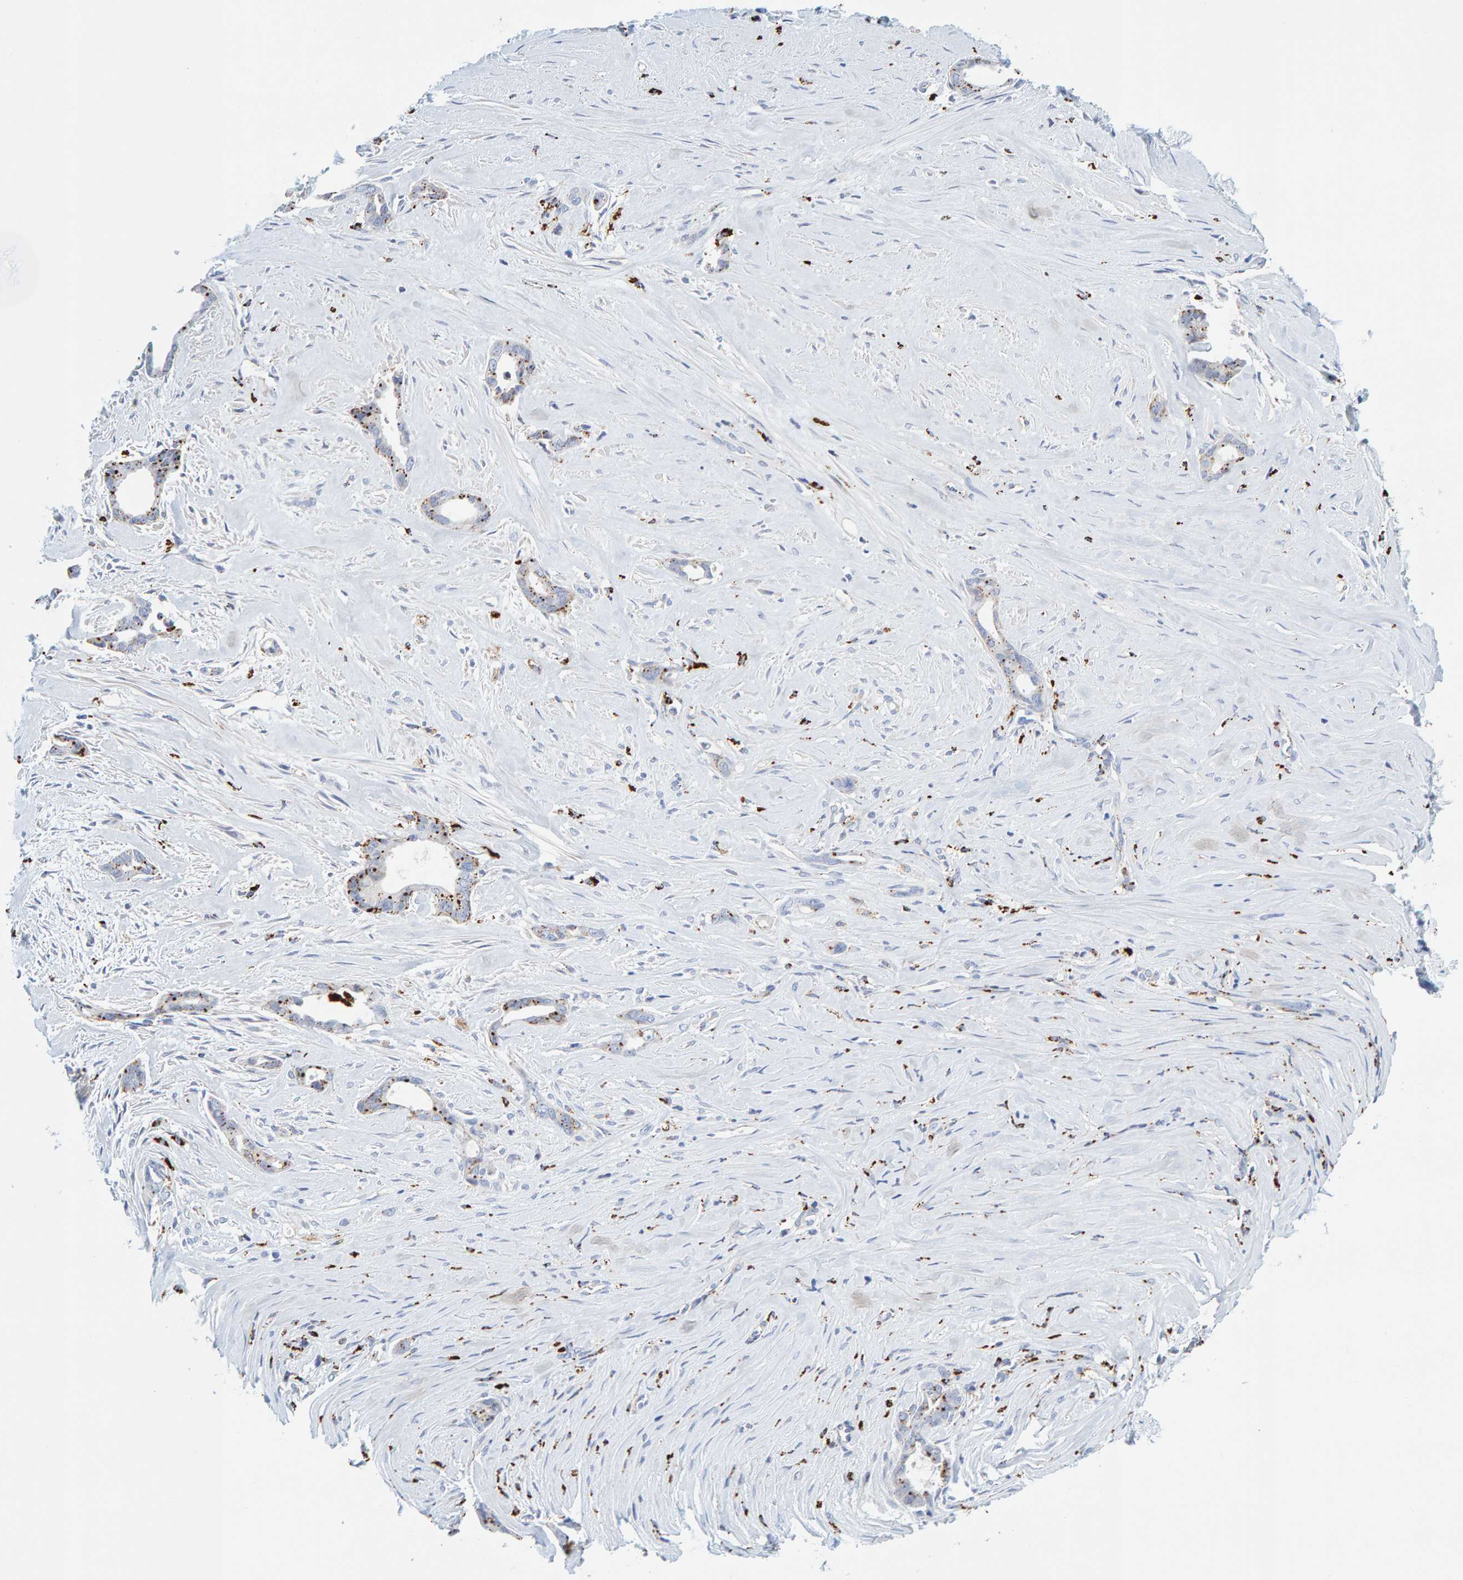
{"staining": {"intensity": "moderate", "quantity": "25%-75%", "location": "cytoplasmic/membranous"}, "tissue": "liver cancer", "cell_type": "Tumor cells", "image_type": "cancer", "snomed": [{"axis": "morphology", "description": "Cholangiocarcinoma"}, {"axis": "topography", "description": "Liver"}], "caption": "Liver cholangiocarcinoma stained for a protein (brown) reveals moderate cytoplasmic/membranous positive staining in approximately 25%-75% of tumor cells.", "gene": "BIN3", "patient": {"sex": "female", "age": 55}}